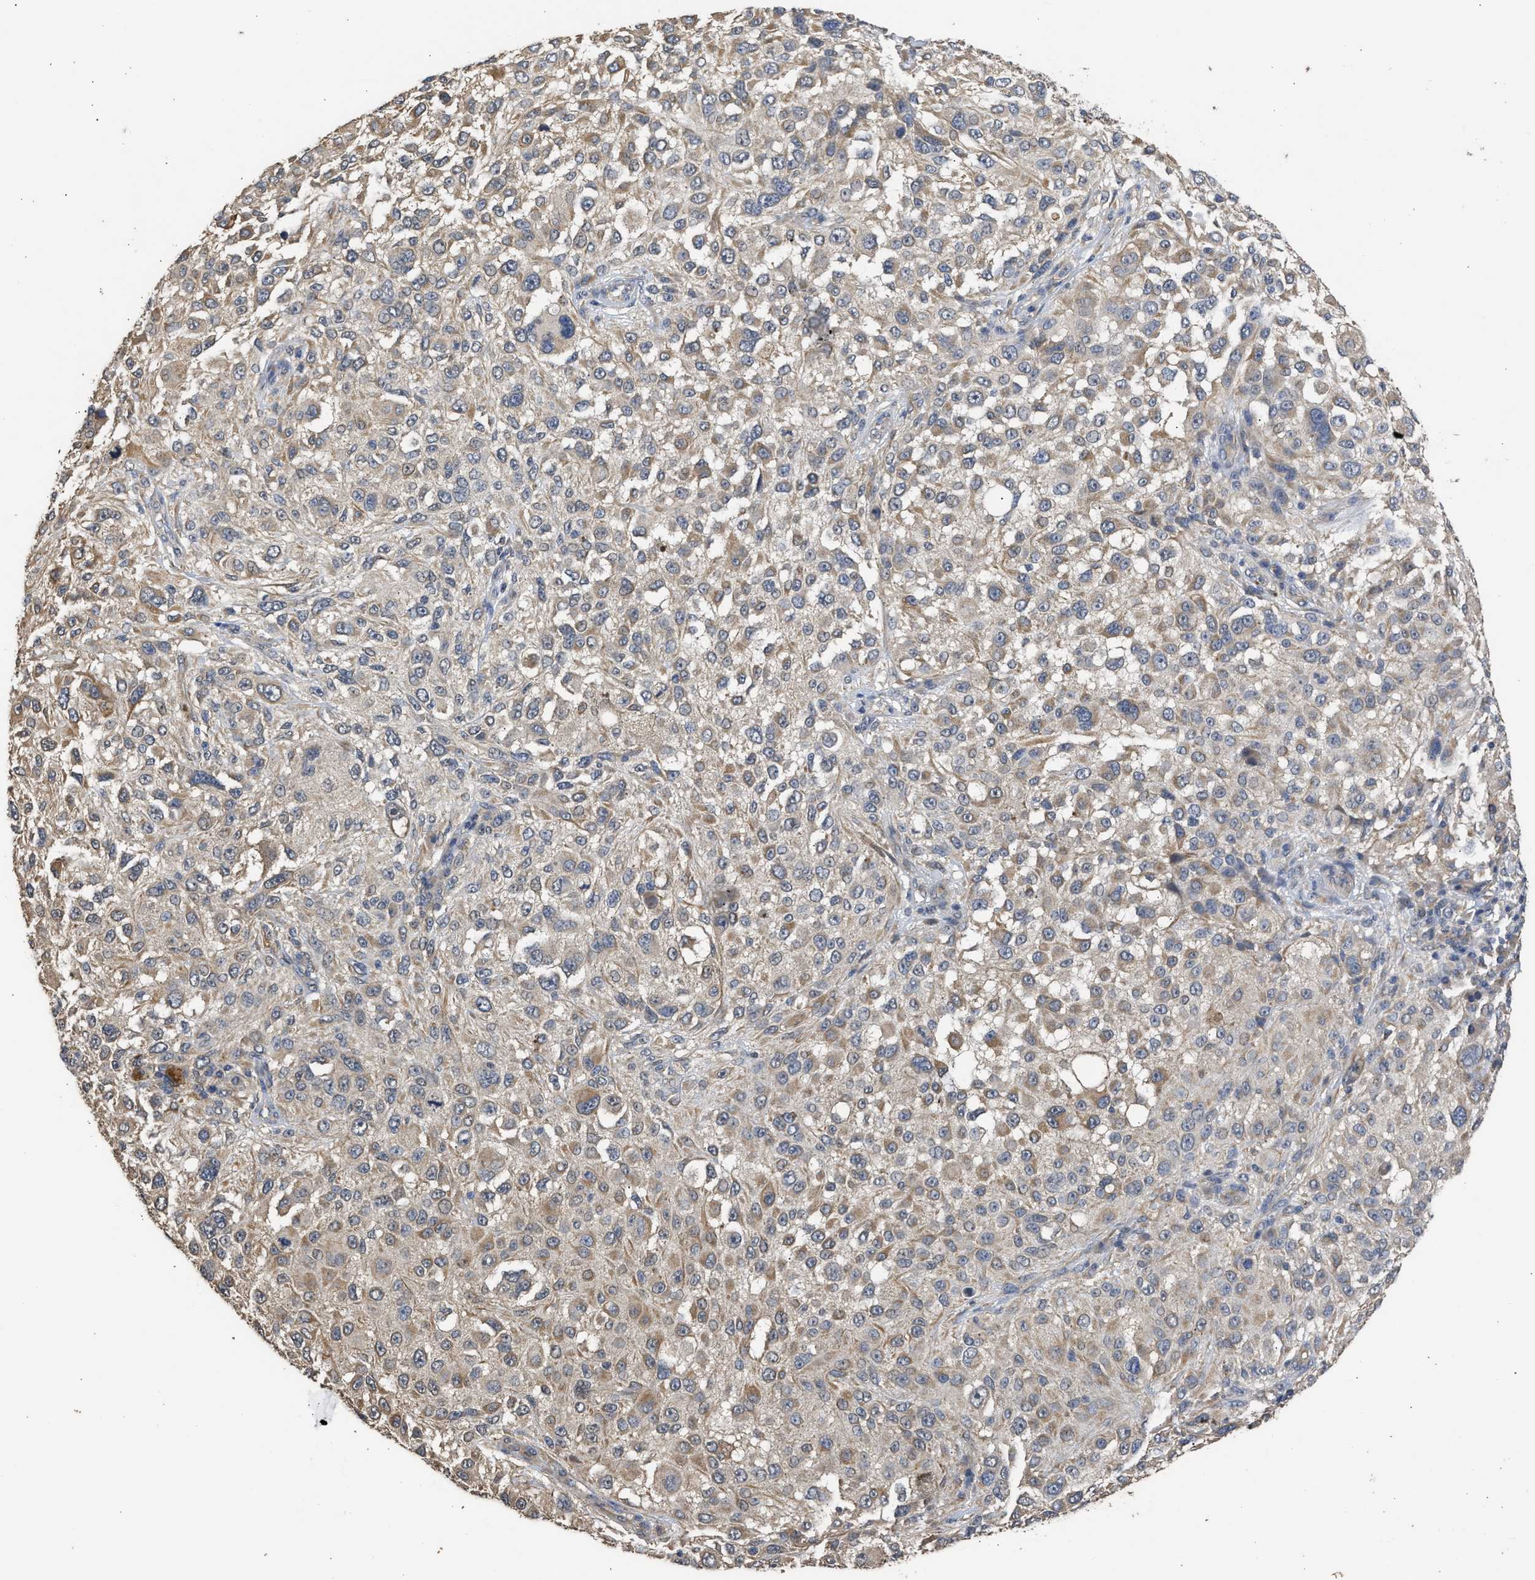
{"staining": {"intensity": "weak", "quantity": ">75%", "location": "cytoplasmic/membranous"}, "tissue": "melanoma", "cell_type": "Tumor cells", "image_type": "cancer", "snomed": [{"axis": "morphology", "description": "Necrosis, NOS"}, {"axis": "morphology", "description": "Malignant melanoma, NOS"}, {"axis": "topography", "description": "Skin"}], "caption": "Immunohistochemical staining of melanoma displays low levels of weak cytoplasmic/membranous staining in approximately >75% of tumor cells. (DAB IHC, brown staining for protein, blue staining for nuclei).", "gene": "SPINT2", "patient": {"sex": "female", "age": 87}}